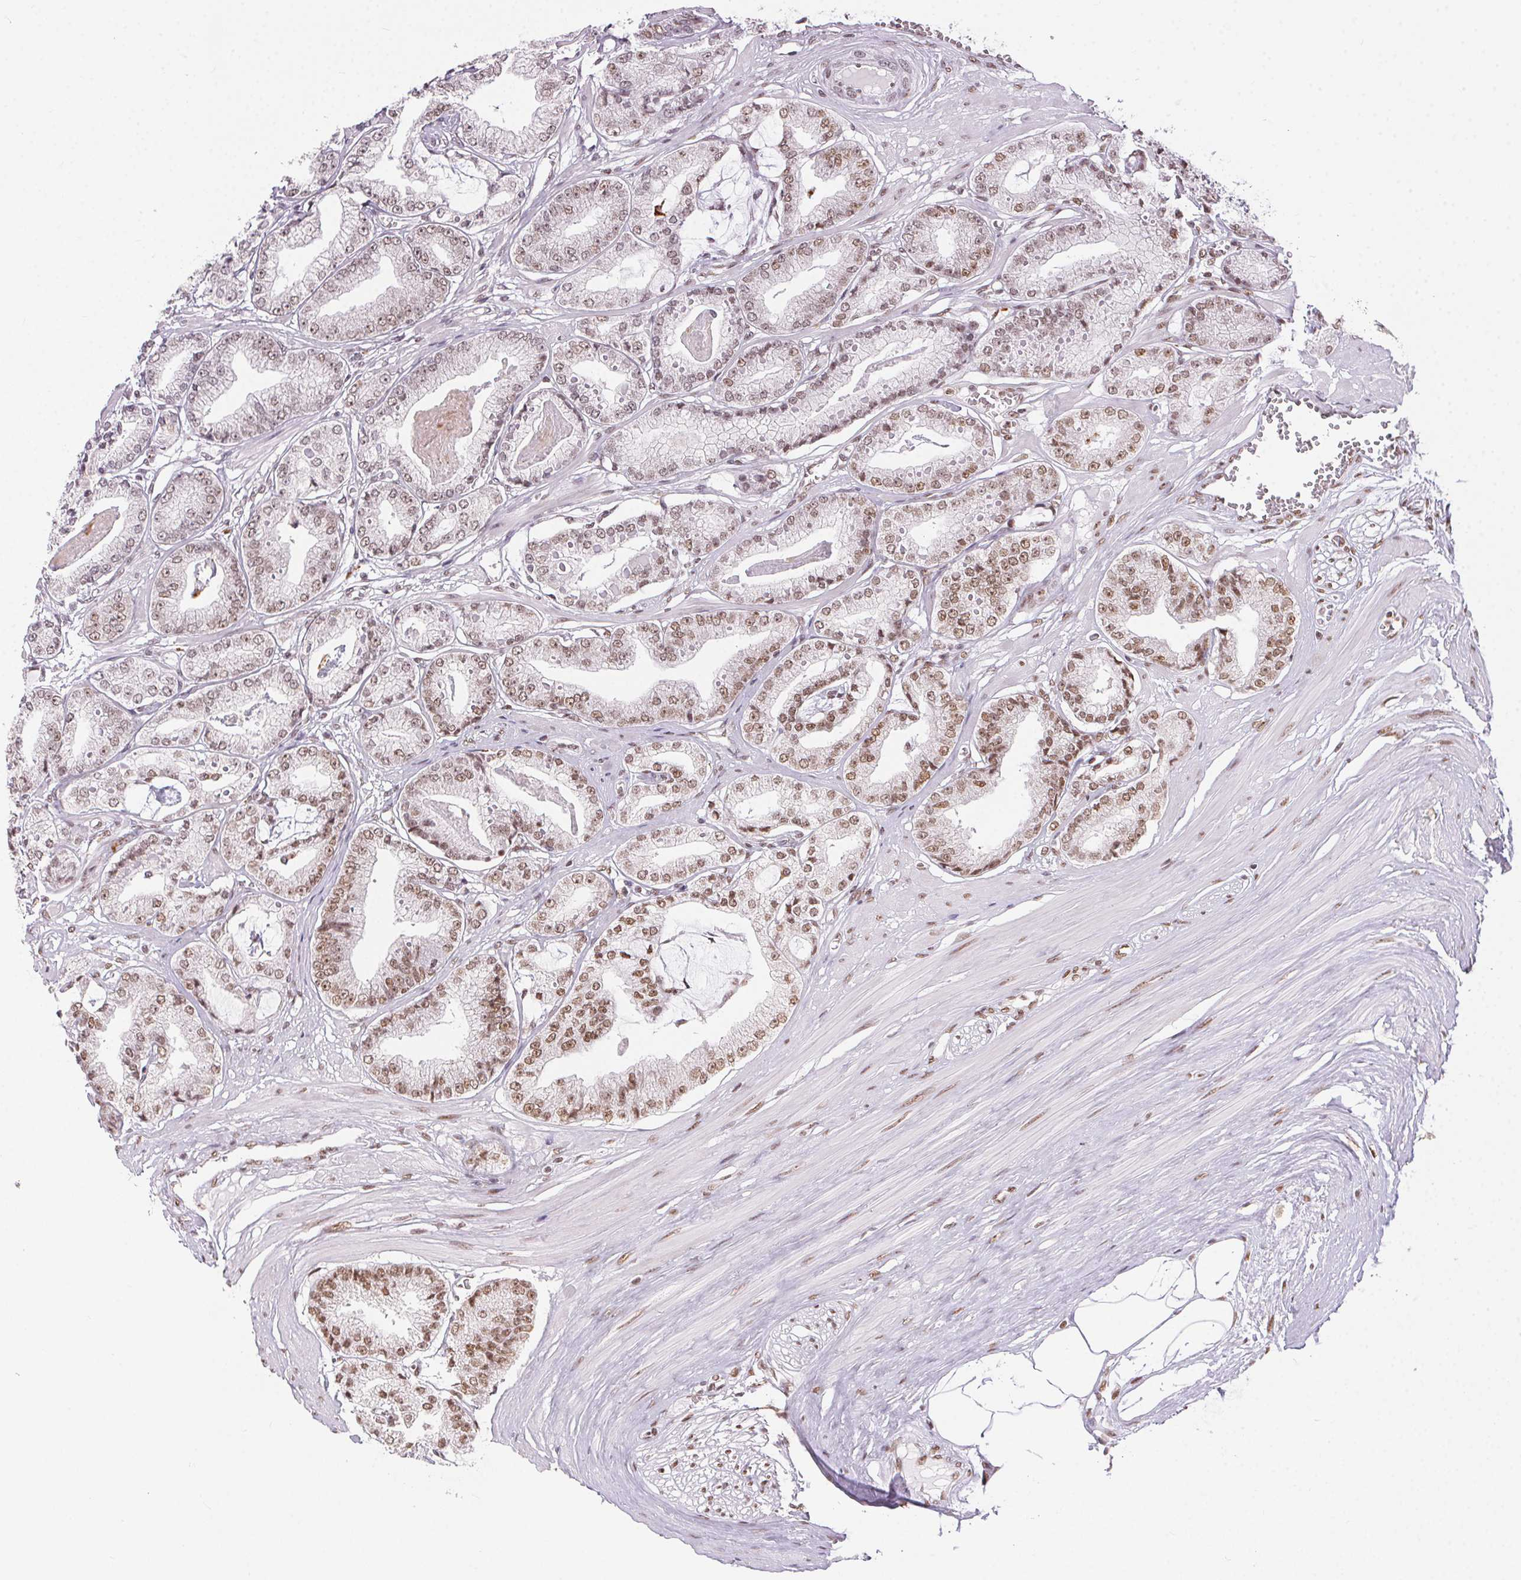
{"staining": {"intensity": "moderate", "quantity": "25%-75%", "location": "nuclear"}, "tissue": "prostate cancer", "cell_type": "Tumor cells", "image_type": "cancer", "snomed": [{"axis": "morphology", "description": "Adenocarcinoma, High grade"}, {"axis": "topography", "description": "Prostate"}], "caption": "Immunohistochemistry (DAB (3,3'-diaminobenzidine)) staining of prostate cancer (high-grade adenocarcinoma) displays moderate nuclear protein staining in approximately 25%-75% of tumor cells. Immunohistochemistry stains the protein of interest in brown and the nuclei are stained blue.", "gene": "NFE2L1", "patient": {"sex": "male", "age": 71}}